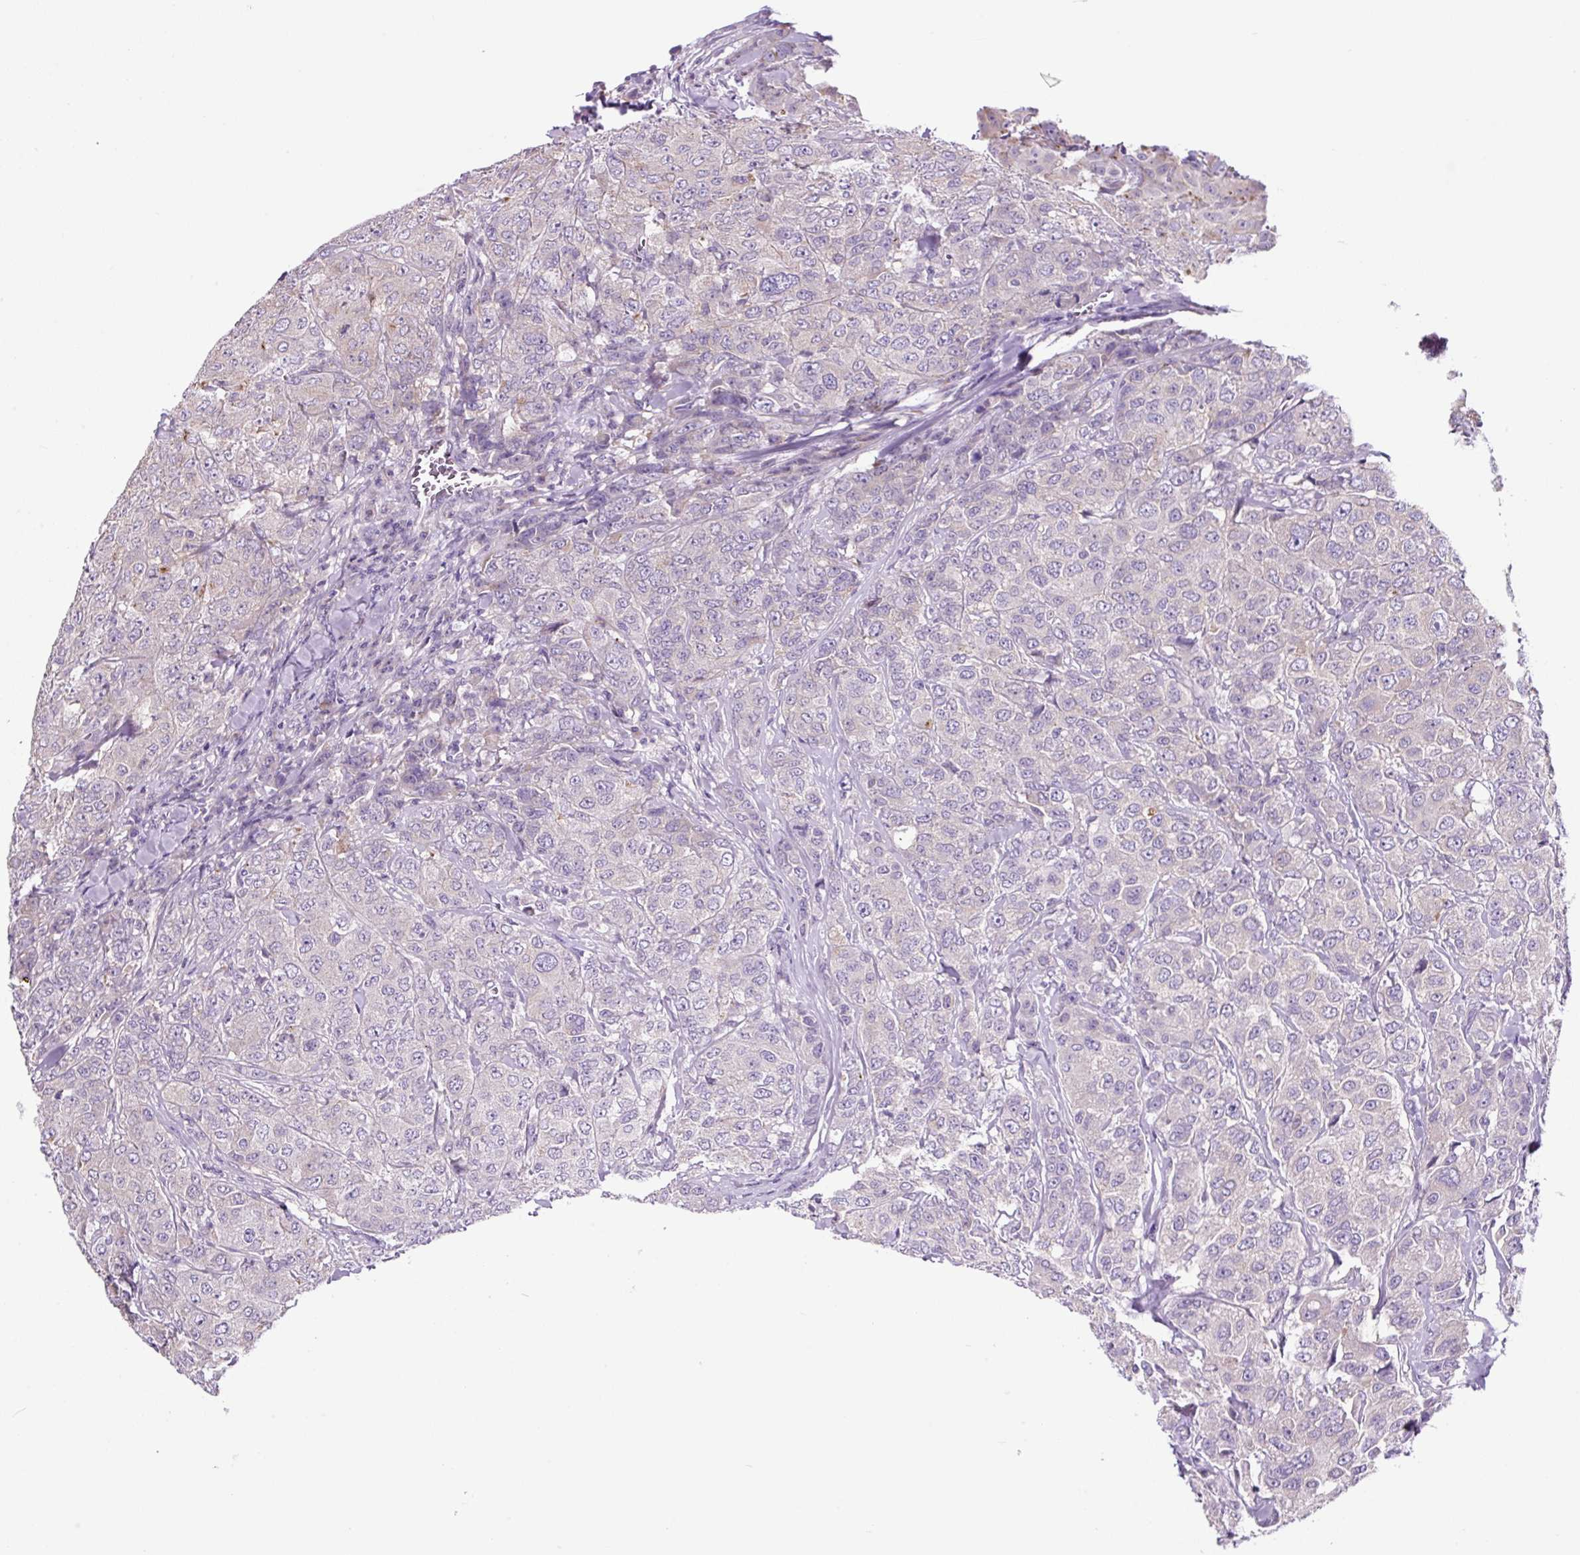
{"staining": {"intensity": "negative", "quantity": "none", "location": "none"}, "tissue": "breast cancer", "cell_type": "Tumor cells", "image_type": "cancer", "snomed": [{"axis": "morphology", "description": "Duct carcinoma"}, {"axis": "topography", "description": "Breast"}], "caption": "Immunohistochemistry image of neoplastic tissue: breast cancer (intraductal carcinoma) stained with DAB exhibits no significant protein expression in tumor cells.", "gene": "GORASP1", "patient": {"sex": "female", "age": 43}}